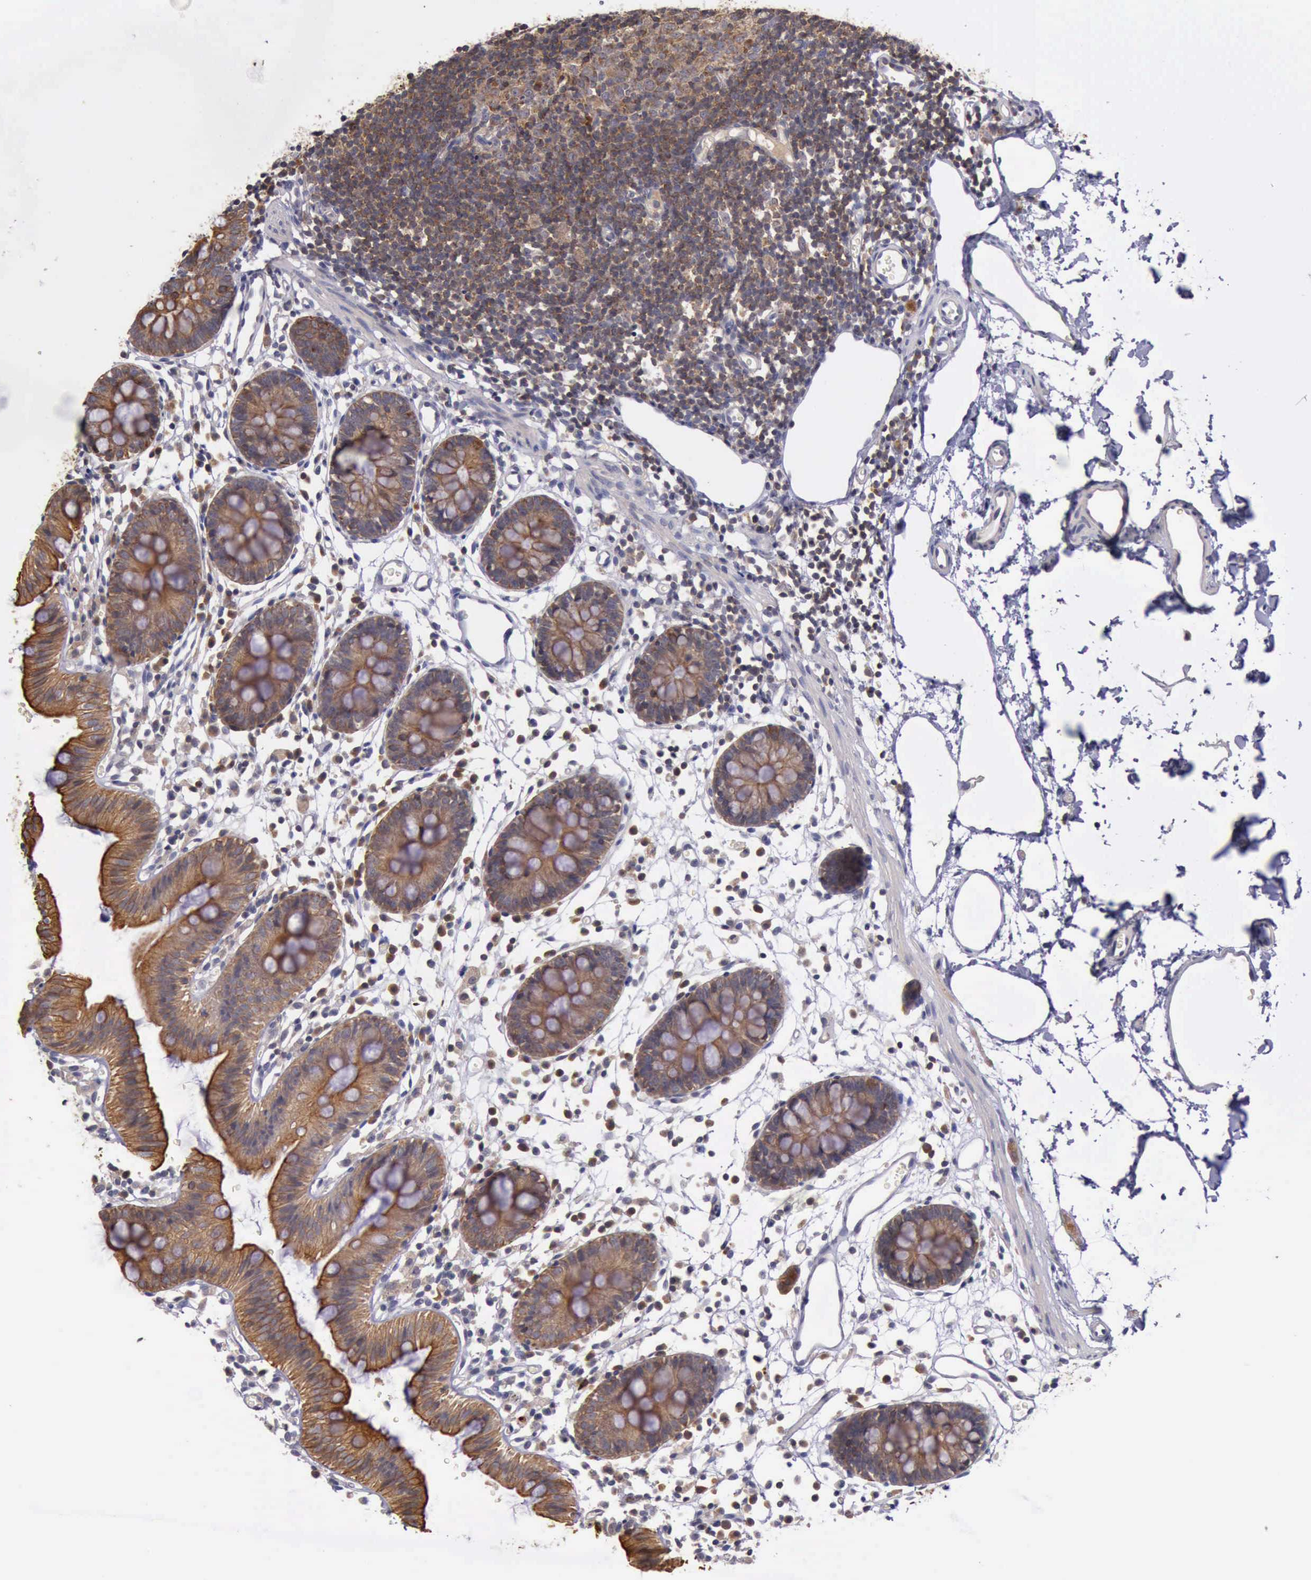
{"staining": {"intensity": "negative", "quantity": "none", "location": "none"}, "tissue": "colon", "cell_type": "Endothelial cells", "image_type": "normal", "snomed": [{"axis": "morphology", "description": "Normal tissue, NOS"}, {"axis": "topography", "description": "Colon"}], "caption": "This is a photomicrograph of immunohistochemistry (IHC) staining of benign colon, which shows no expression in endothelial cells.", "gene": "RAB39B", "patient": {"sex": "male", "age": 14}}